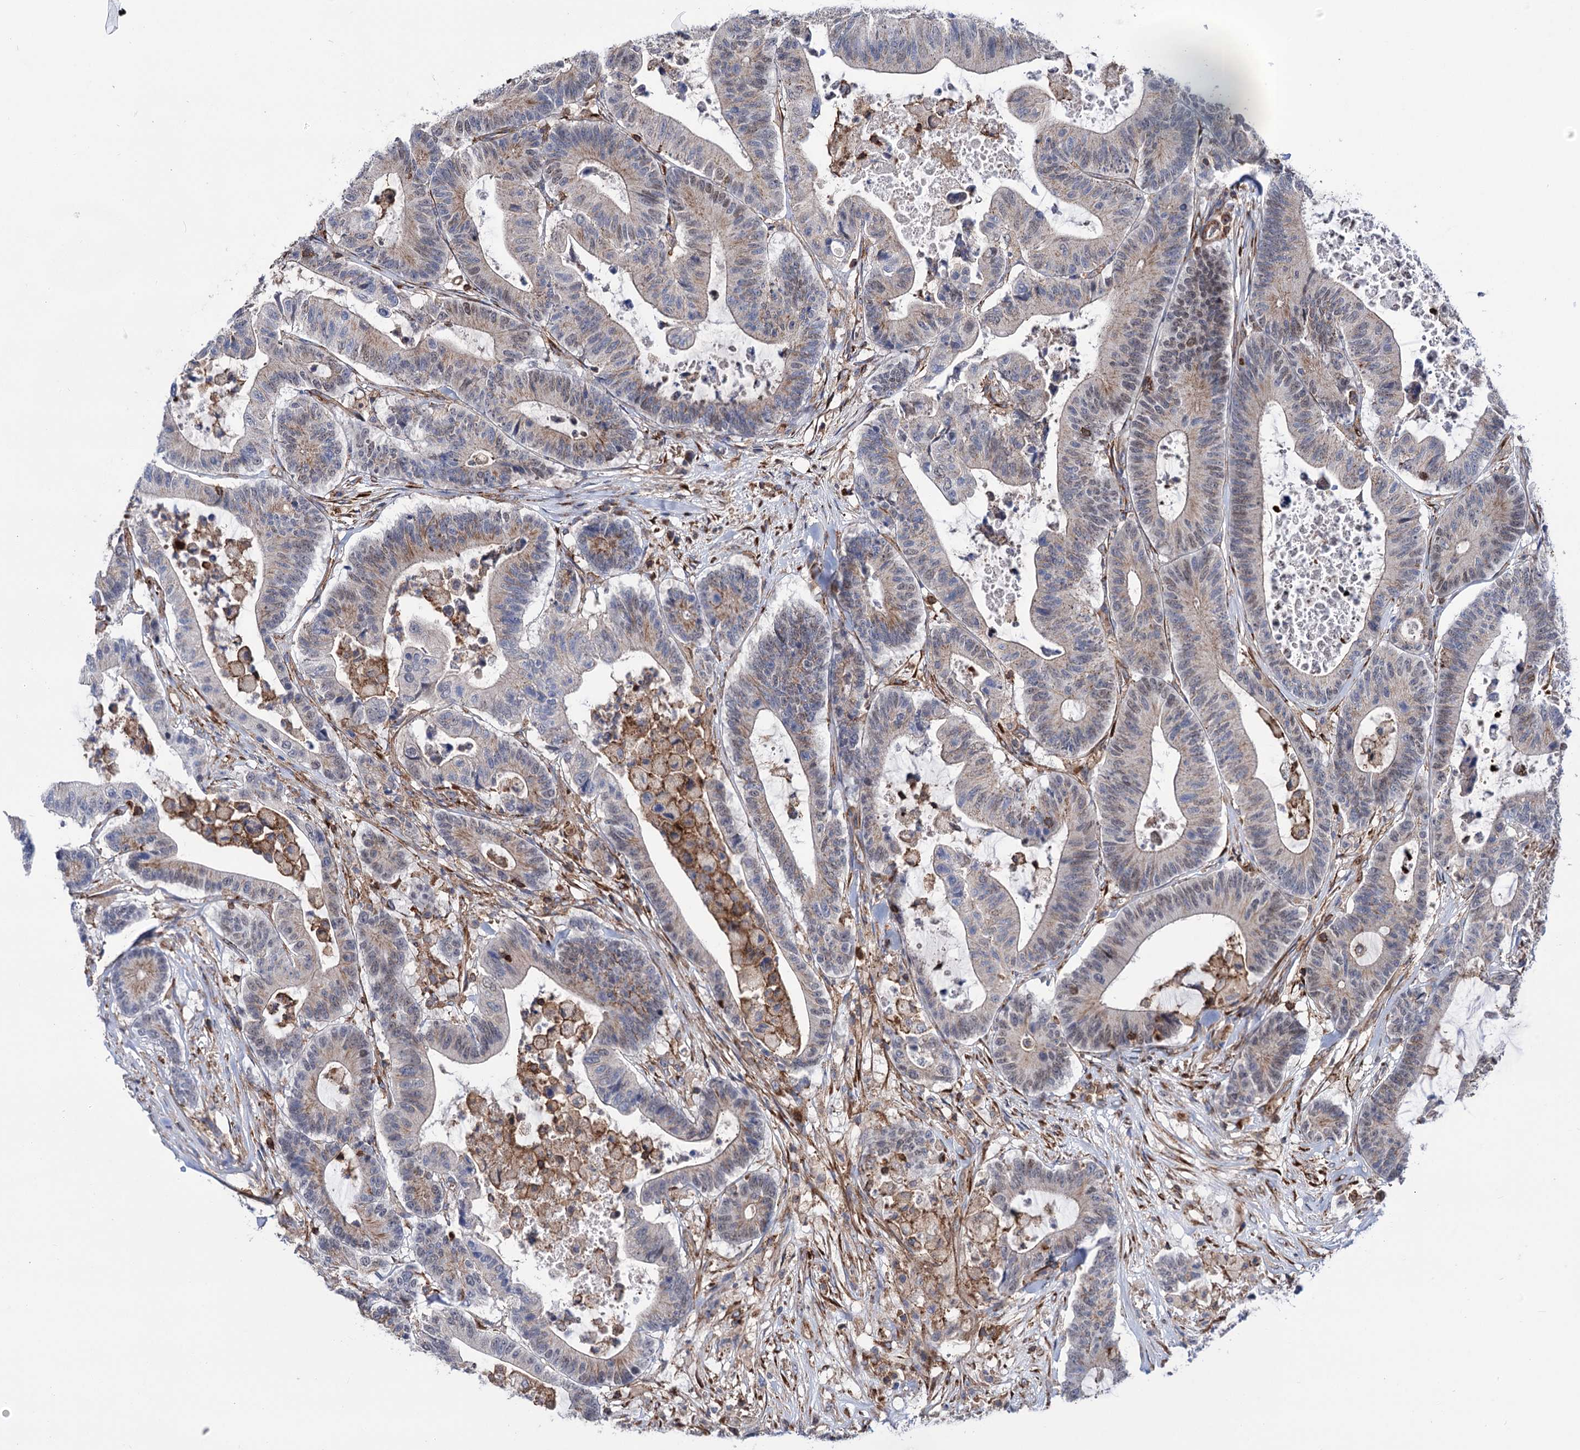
{"staining": {"intensity": "weak", "quantity": "<25%", "location": "cytoplasmic/membranous"}, "tissue": "colorectal cancer", "cell_type": "Tumor cells", "image_type": "cancer", "snomed": [{"axis": "morphology", "description": "Adenocarcinoma, NOS"}, {"axis": "topography", "description": "Colon"}], "caption": "An immunohistochemistry (IHC) histopathology image of adenocarcinoma (colorectal) is shown. There is no staining in tumor cells of adenocarcinoma (colorectal). (Brightfield microscopy of DAB (3,3'-diaminobenzidine) IHC at high magnification).", "gene": "DEF6", "patient": {"sex": "female", "age": 84}}